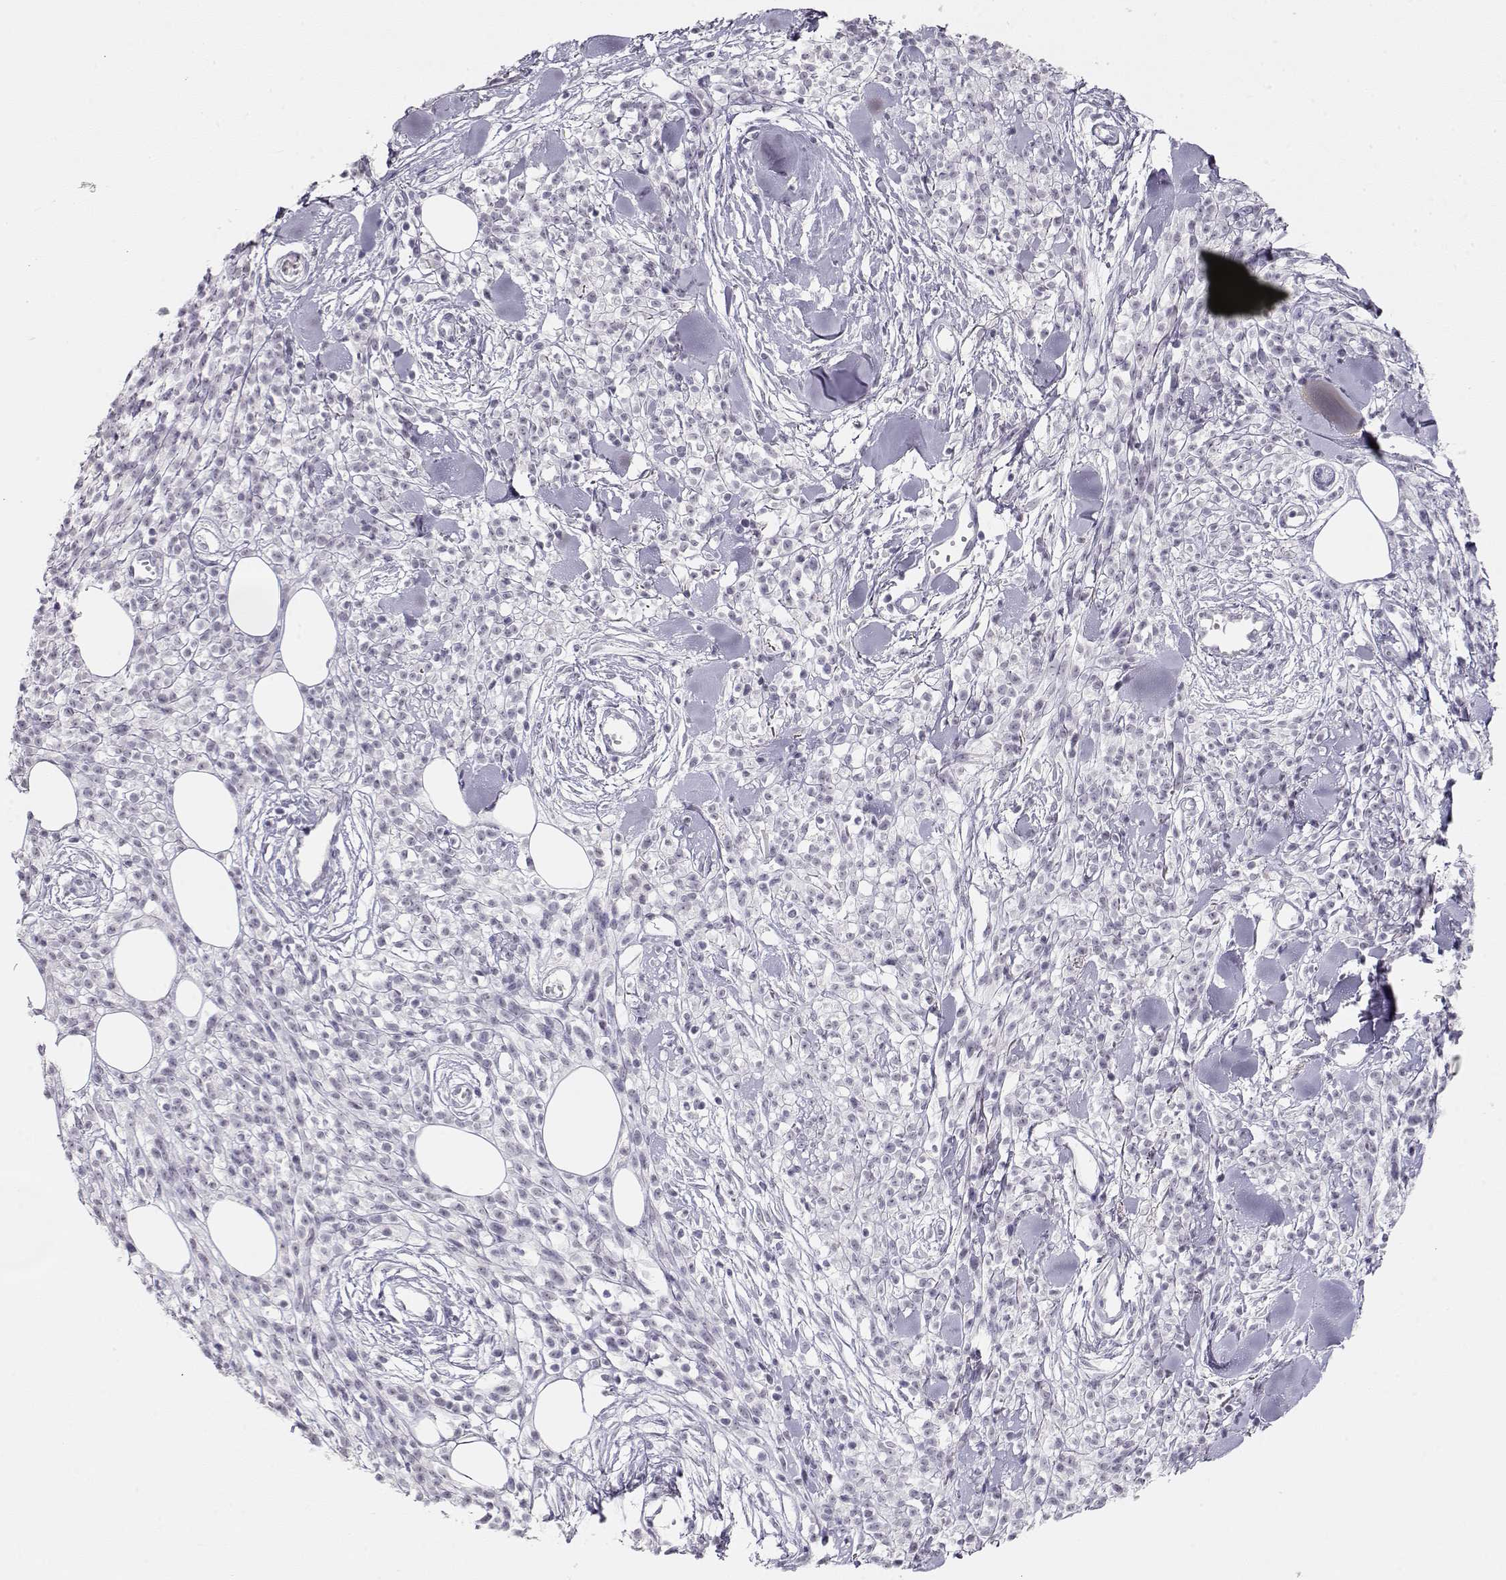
{"staining": {"intensity": "negative", "quantity": "none", "location": "none"}, "tissue": "melanoma", "cell_type": "Tumor cells", "image_type": "cancer", "snomed": [{"axis": "morphology", "description": "Malignant melanoma, NOS"}, {"axis": "topography", "description": "Skin"}, {"axis": "topography", "description": "Skin of trunk"}], "caption": "Immunohistochemical staining of melanoma exhibits no significant staining in tumor cells.", "gene": "IMPG1", "patient": {"sex": "male", "age": 74}}